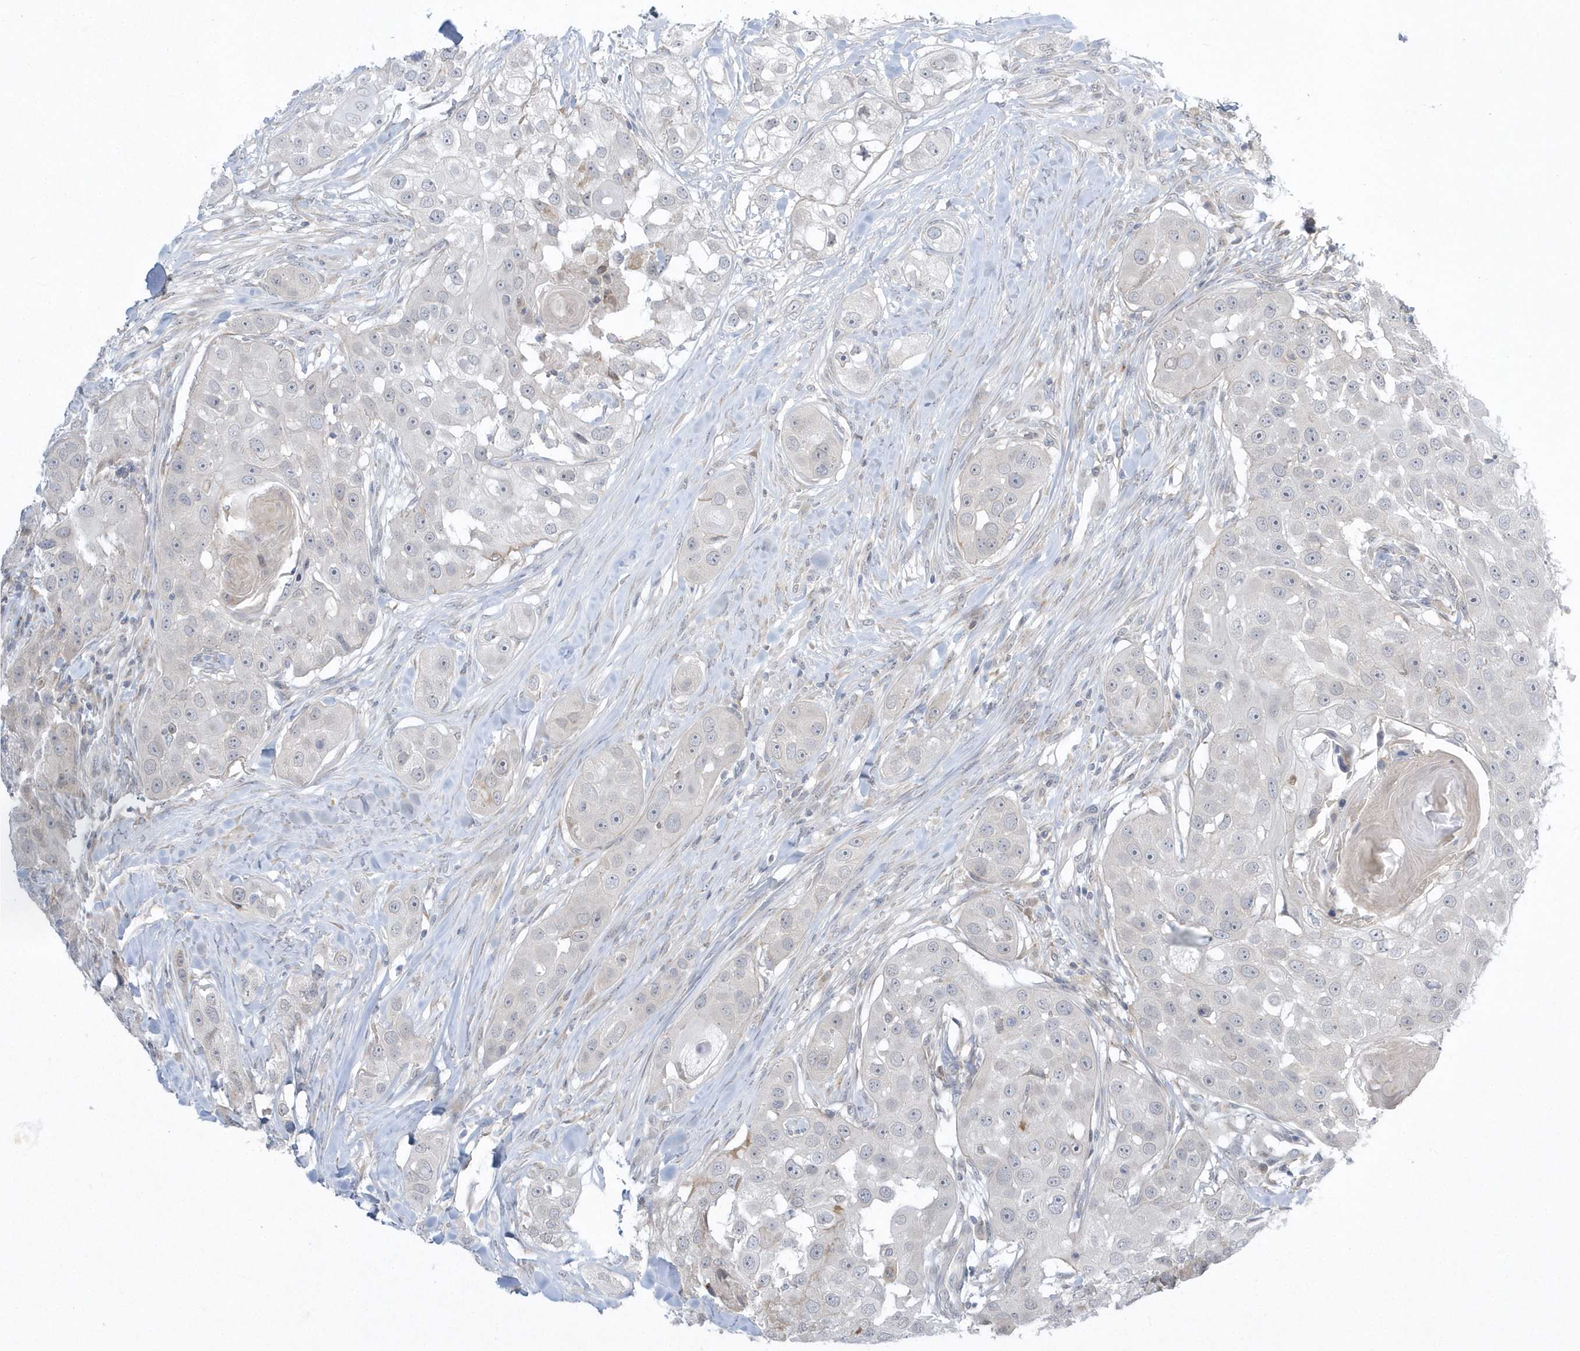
{"staining": {"intensity": "negative", "quantity": "none", "location": "none"}, "tissue": "head and neck cancer", "cell_type": "Tumor cells", "image_type": "cancer", "snomed": [{"axis": "morphology", "description": "Normal tissue, NOS"}, {"axis": "morphology", "description": "Squamous cell carcinoma, NOS"}, {"axis": "topography", "description": "Skeletal muscle"}, {"axis": "topography", "description": "Head-Neck"}], "caption": "High magnification brightfield microscopy of head and neck cancer (squamous cell carcinoma) stained with DAB (3,3'-diaminobenzidine) (brown) and counterstained with hematoxylin (blue): tumor cells show no significant positivity. (DAB immunohistochemistry (IHC), high magnification).", "gene": "ZC3H12D", "patient": {"sex": "male", "age": 51}}